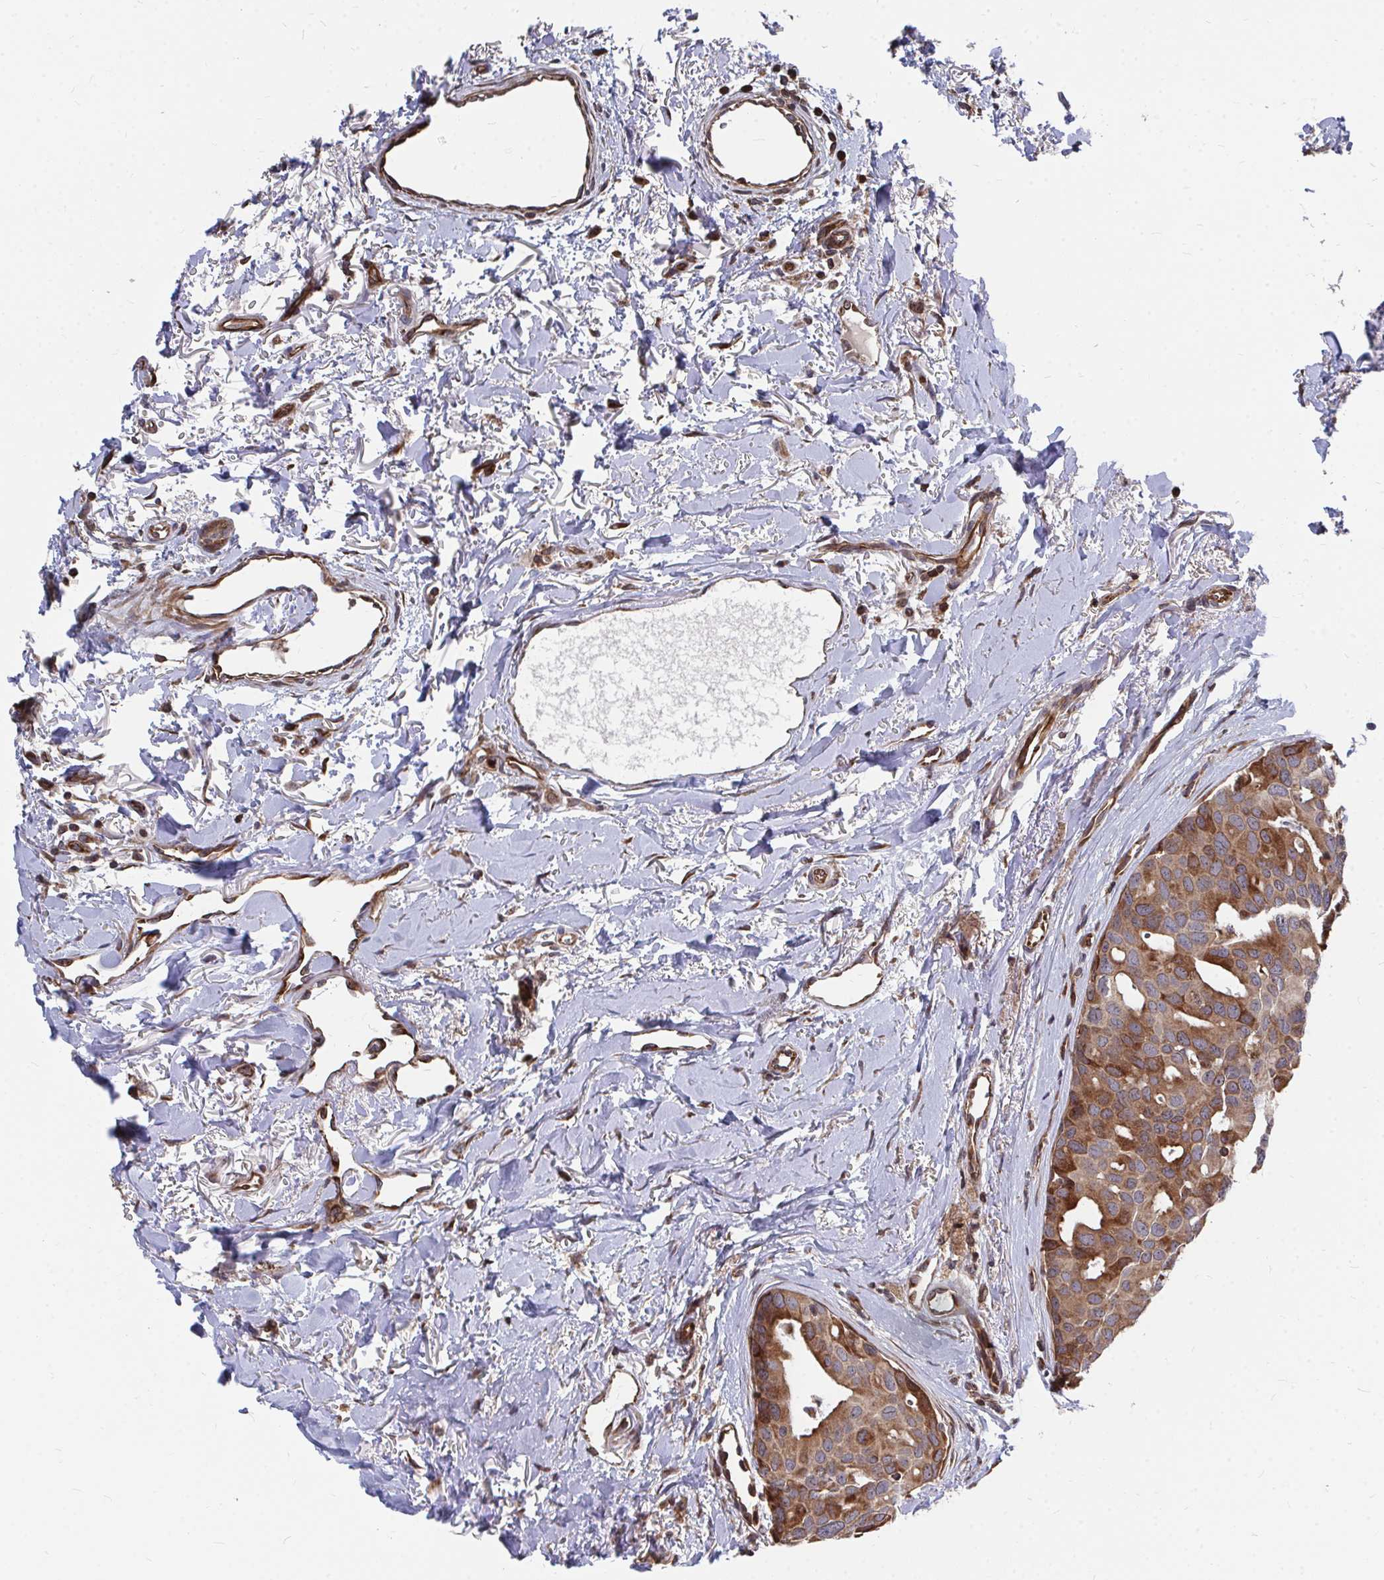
{"staining": {"intensity": "moderate", "quantity": "25%-75%", "location": "cytoplasmic/membranous"}, "tissue": "breast cancer", "cell_type": "Tumor cells", "image_type": "cancer", "snomed": [{"axis": "morphology", "description": "Duct carcinoma"}, {"axis": "topography", "description": "Breast"}], "caption": "Moderate cytoplasmic/membranous protein expression is identified in about 25%-75% of tumor cells in invasive ductal carcinoma (breast).", "gene": "FAM89A", "patient": {"sex": "female", "age": 54}}